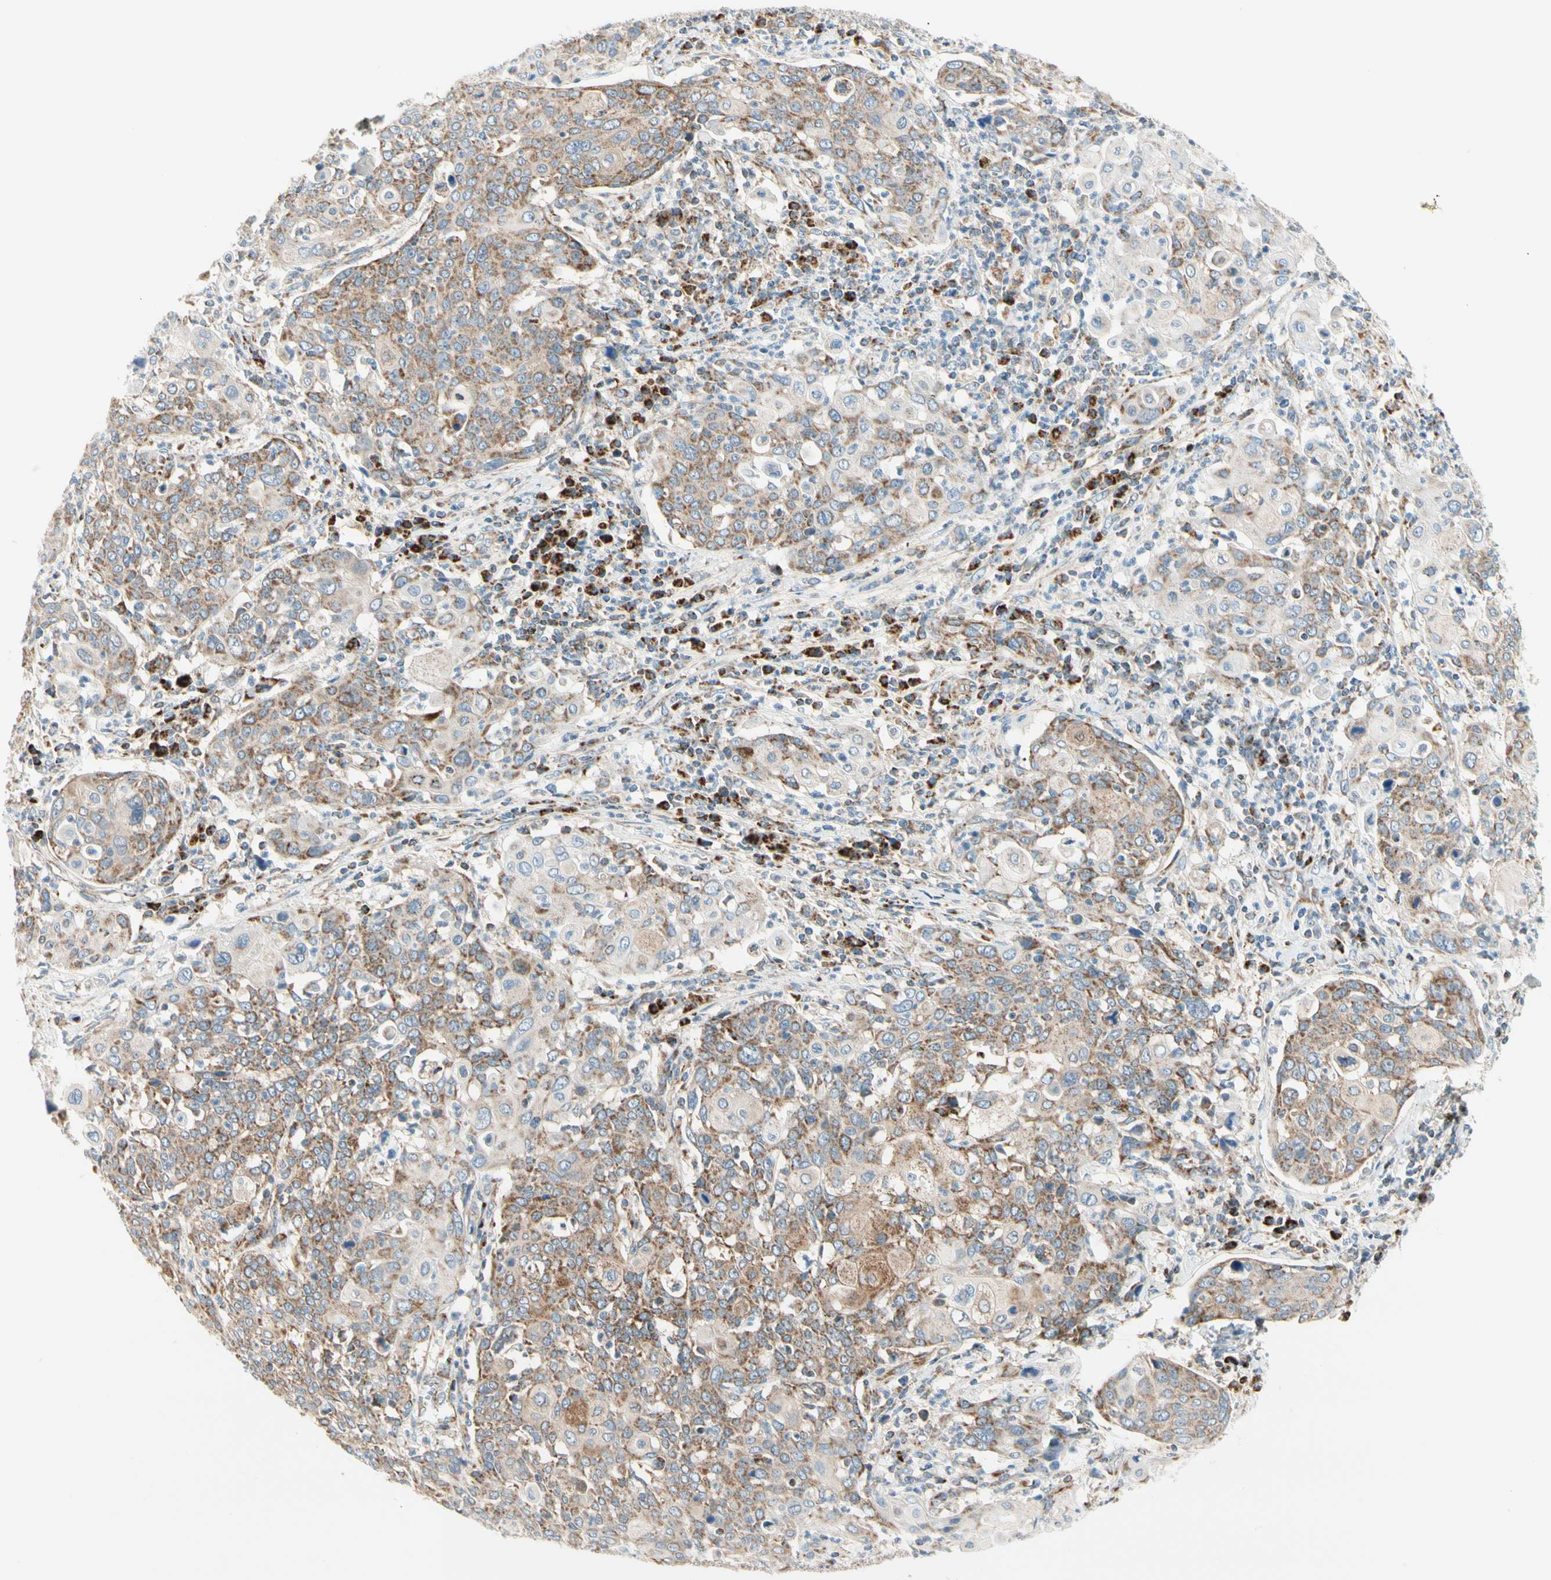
{"staining": {"intensity": "moderate", "quantity": ">75%", "location": "cytoplasmic/membranous"}, "tissue": "cervical cancer", "cell_type": "Tumor cells", "image_type": "cancer", "snomed": [{"axis": "morphology", "description": "Squamous cell carcinoma, NOS"}, {"axis": "topography", "description": "Cervix"}], "caption": "The immunohistochemical stain shows moderate cytoplasmic/membranous staining in tumor cells of cervical cancer tissue.", "gene": "TBC1D10A", "patient": {"sex": "female", "age": 40}}